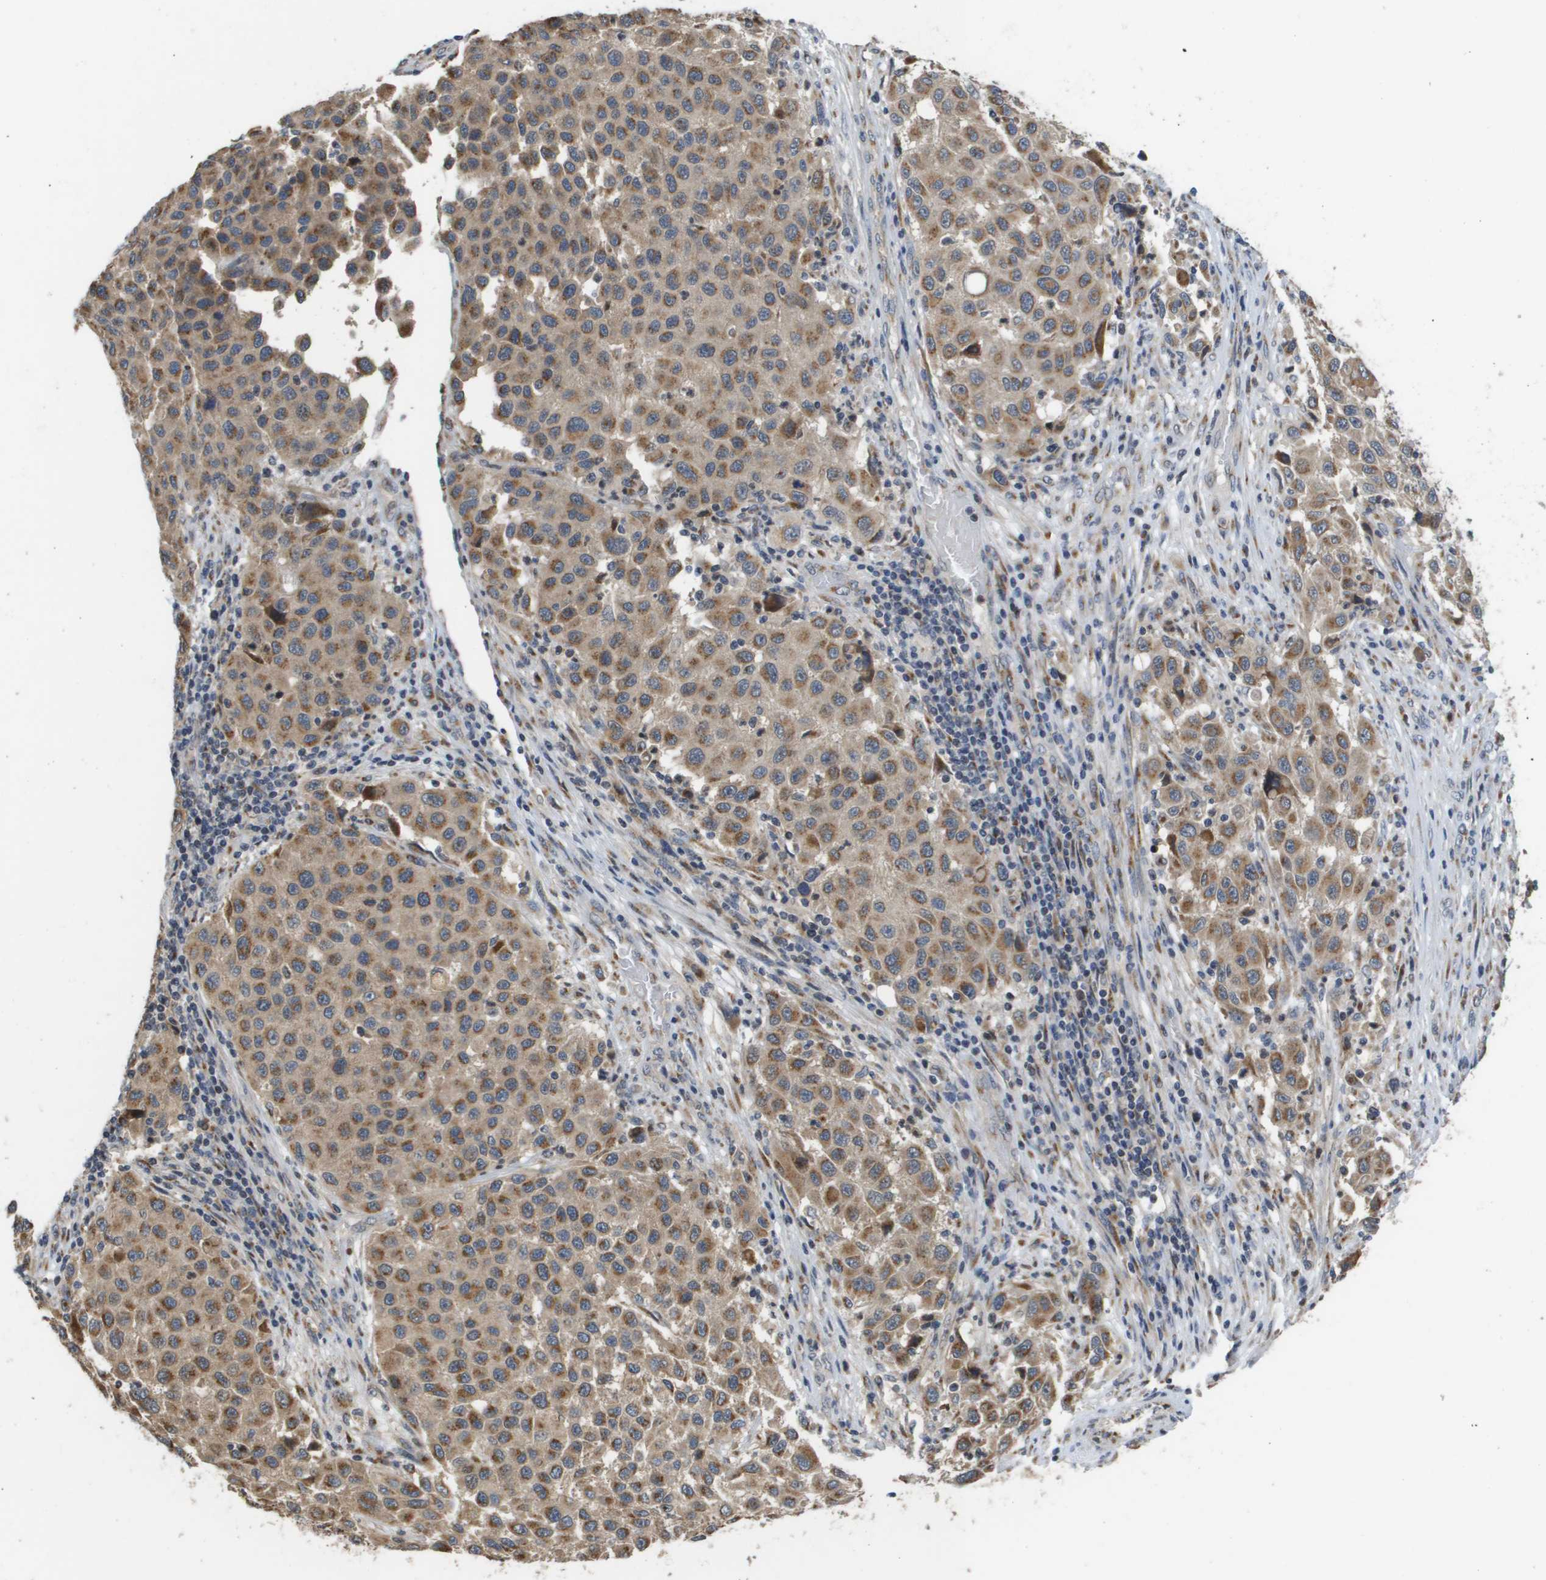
{"staining": {"intensity": "moderate", "quantity": ">75%", "location": "cytoplasmic/membranous"}, "tissue": "melanoma", "cell_type": "Tumor cells", "image_type": "cancer", "snomed": [{"axis": "morphology", "description": "Malignant melanoma, Metastatic site"}, {"axis": "topography", "description": "Lymph node"}], "caption": "Immunohistochemical staining of malignant melanoma (metastatic site) exhibits moderate cytoplasmic/membranous protein positivity in about >75% of tumor cells. The staining was performed using DAB to visualize the protein expression in brown, while the nuclei were stained in blue with hematoxylin (Magnification: 20x).", "gene": "PCK1", "patient": {"sex": "male", "age": 61}}